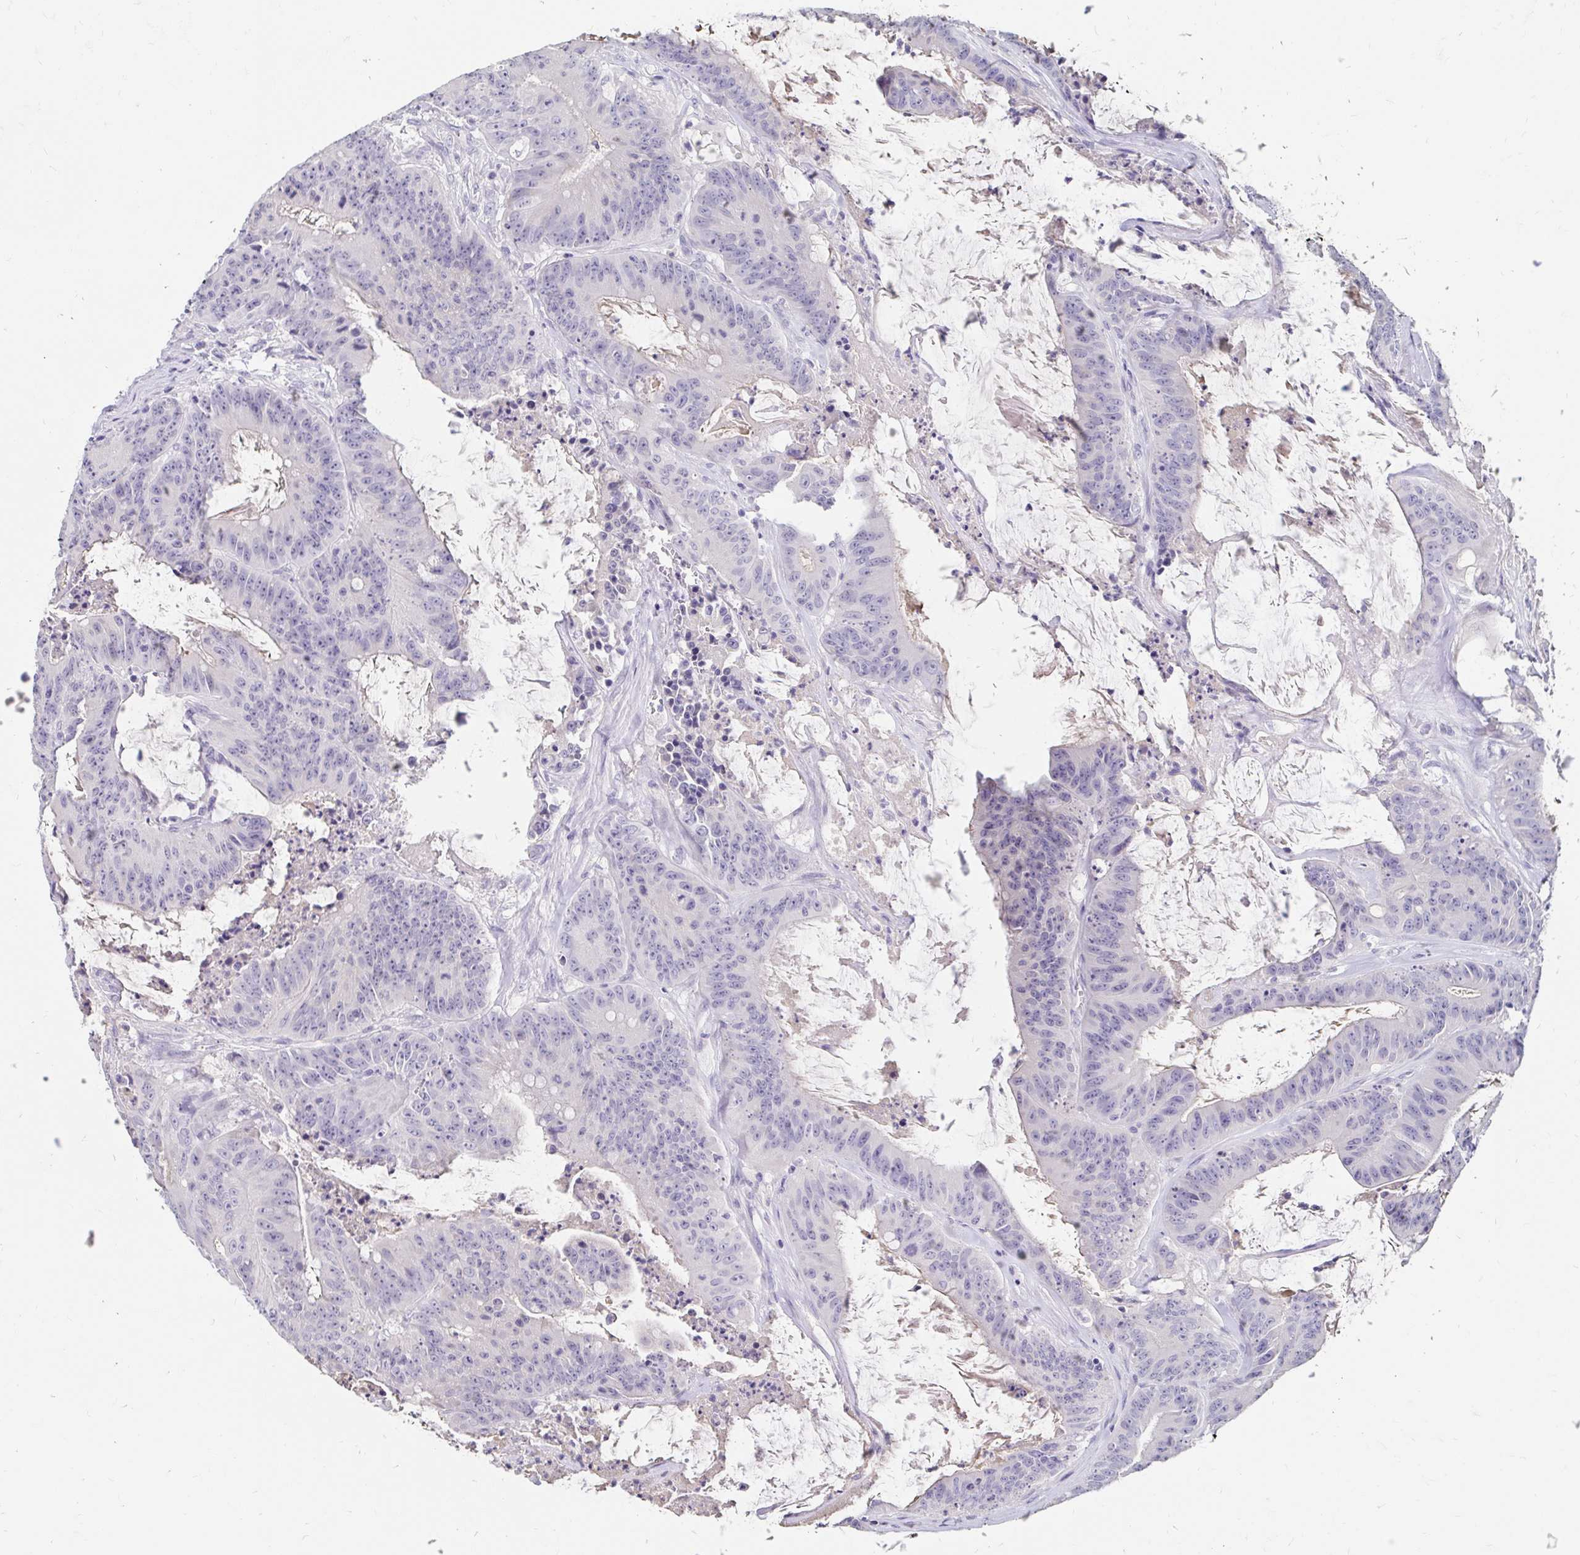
{"staining": {"intensity": "negative", "quantity": "none", "location": "none"}, "tissue": "colorectal cancer", "cell_type": "Tumor cells", "image_type": "cancer", "snomed": [{"axis": "morphology", "description": "Adenocarcinoma, NOS"}, {"axis": "topography", "description": "Colon"}], "caption": "This is an immunohistochemistry (IHC) photomicrograph of colorectal cancer (adenocarcinoma). There is no expression in tumor cells.", "gene": "SCG3", "patient": {"sex": "male", "age": 33}}